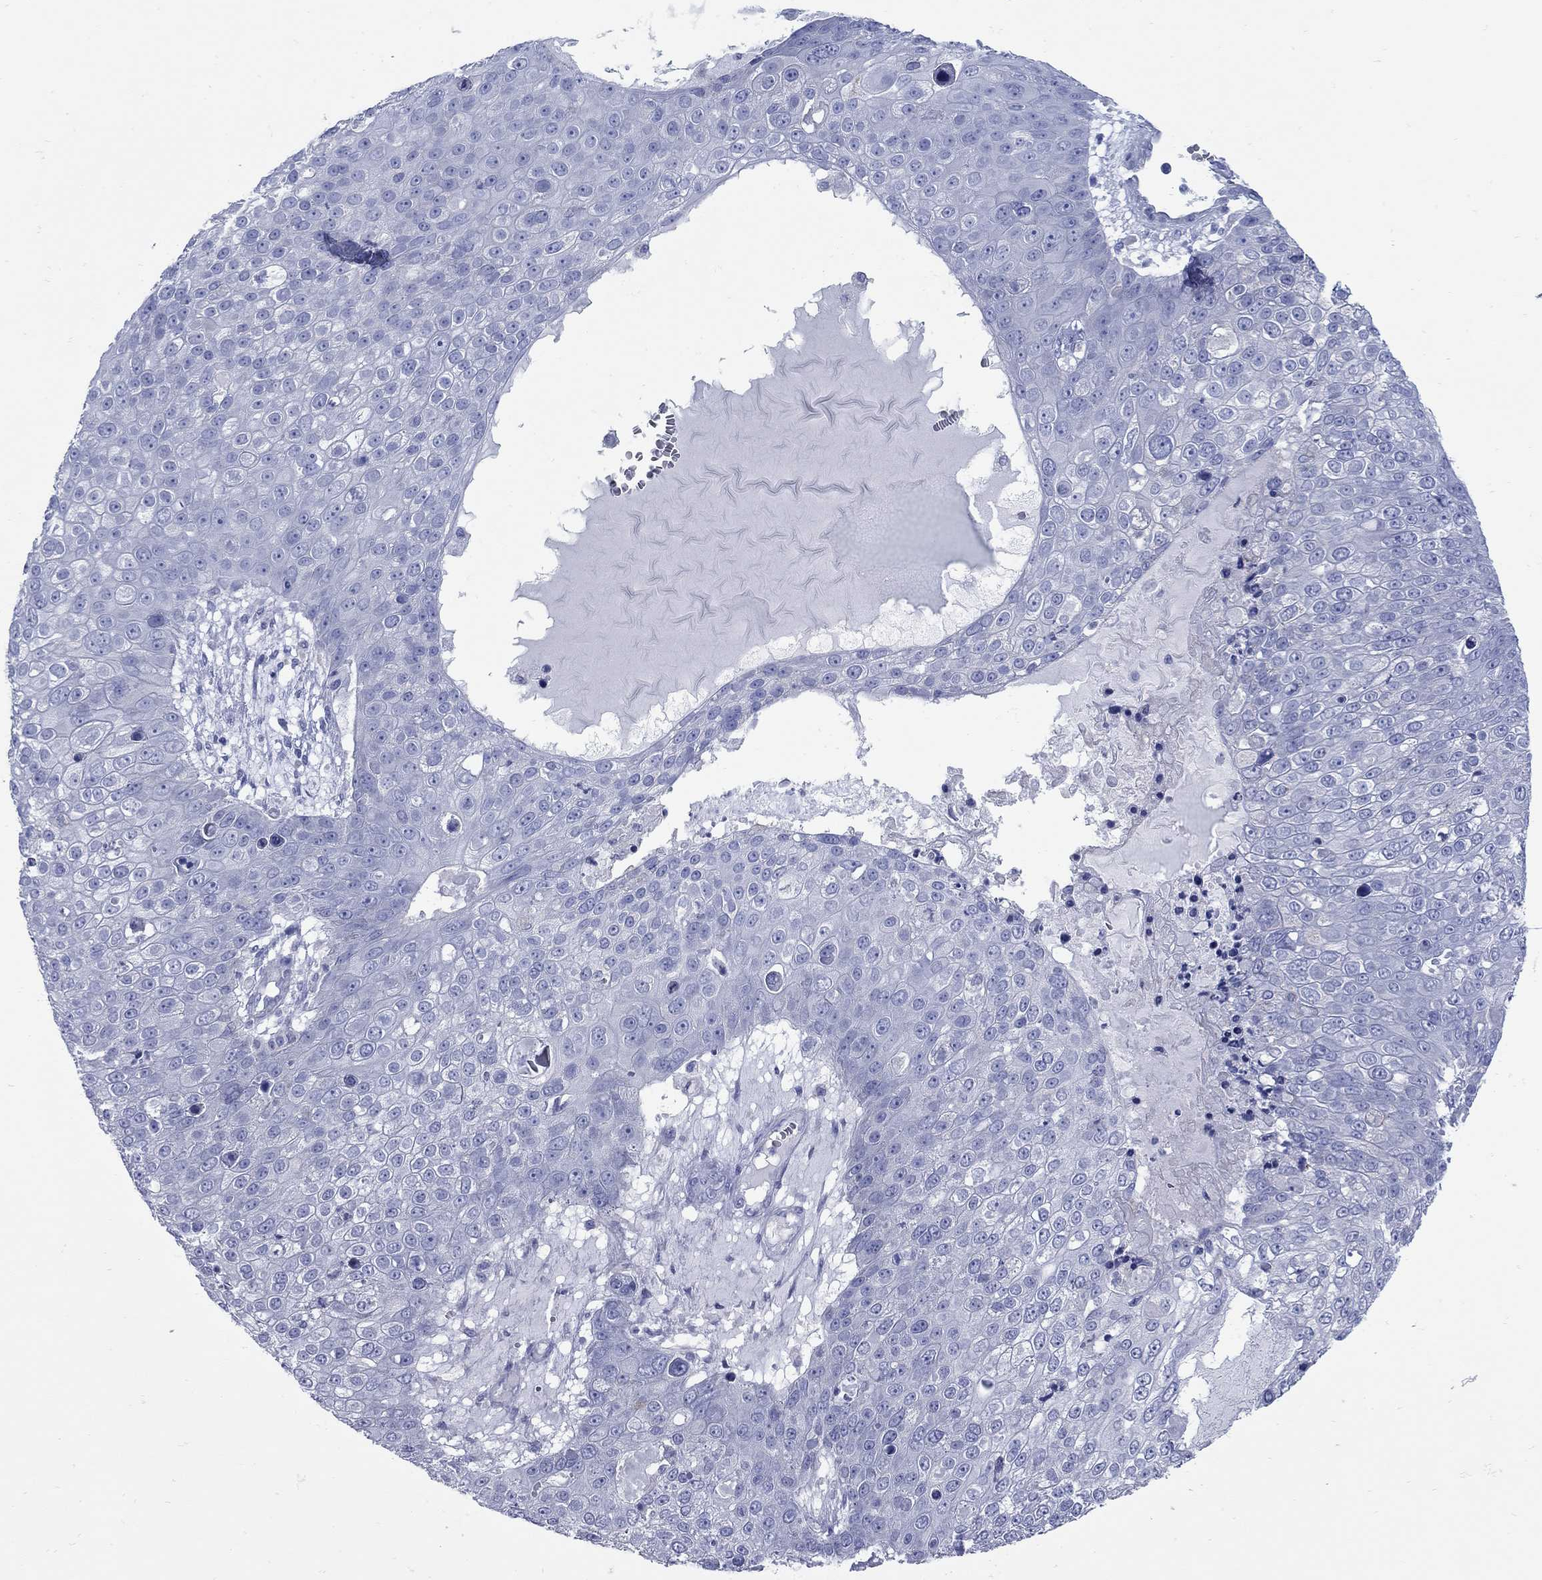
{"staining": {"intensity": "negative", "quantity": "none", "location": "none"}, "tissue": "skin cancer", "cell_type": "Tumor cells", "image_type": "cancer", "snomed": [{"axis": "morphology", "description": "Squamous cell carcinoma, NOS"}, {"axis": "topography", "description": "Skin"}], "caption": "The image shows no significant staining in tumor cells of skin cancer.", "gene": "PDZD3", "patient": {"sex": "male", "age": 71}}